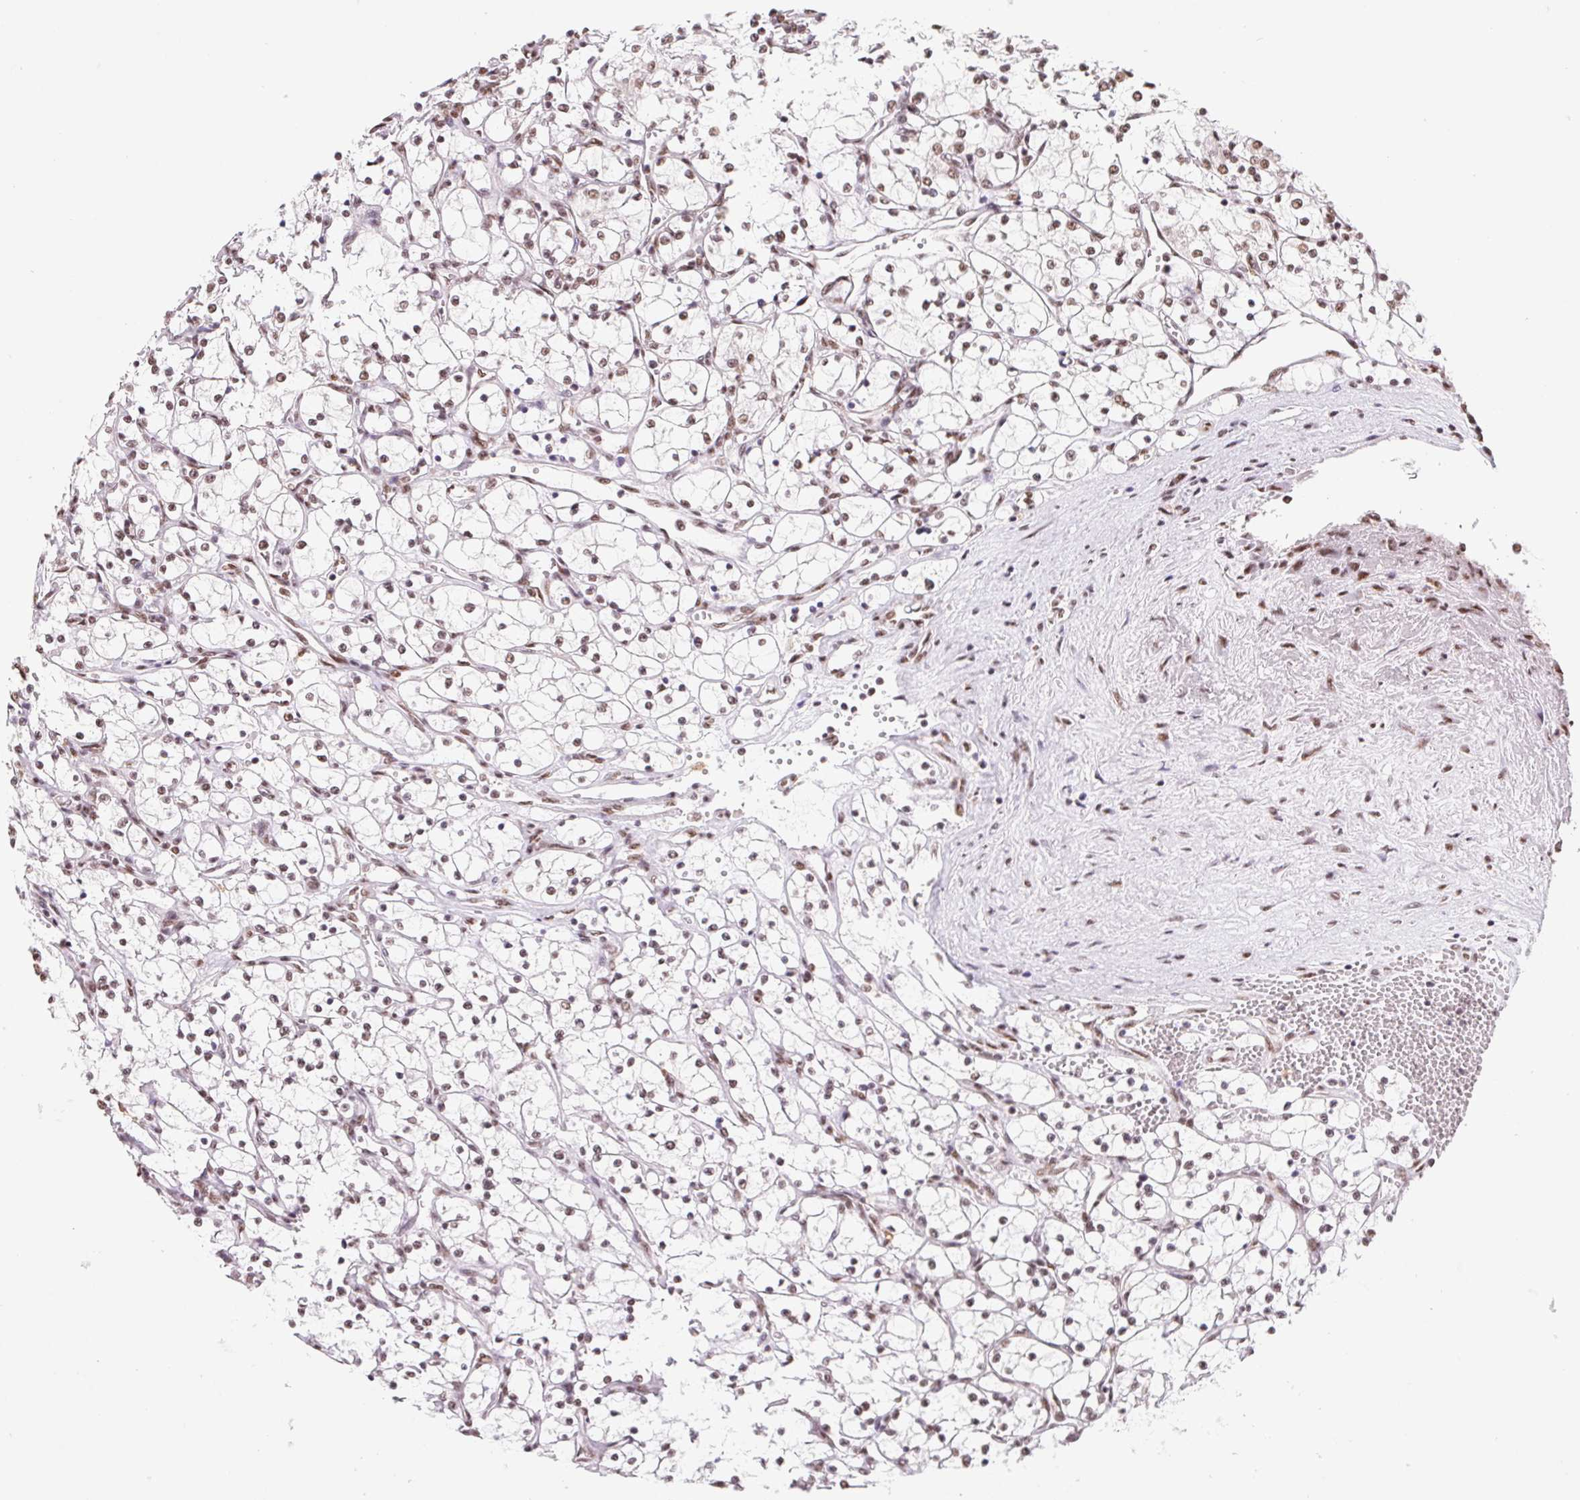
{"staining": {"intensity": "weak", "quantity": "25%-75%", "location": "nuclear"}, "tissue": "renal cancer", "cell_type": "Tumor cells", "image_type": "cancer", "snomed": [{"axis": "morphology", "description": "Adenocarcinoma, NOS"}, {"axis": "topography", "description": "Kidney"}], "caption": "This histopathology image reveals immunohistochemistry staining of human adenocarcinoma (renal), with low weak nuclear positivity in approximately 25%-75% of tumor cells.", "gene": "SNRPG", "patient": {"sex": "female", "age": 69}}